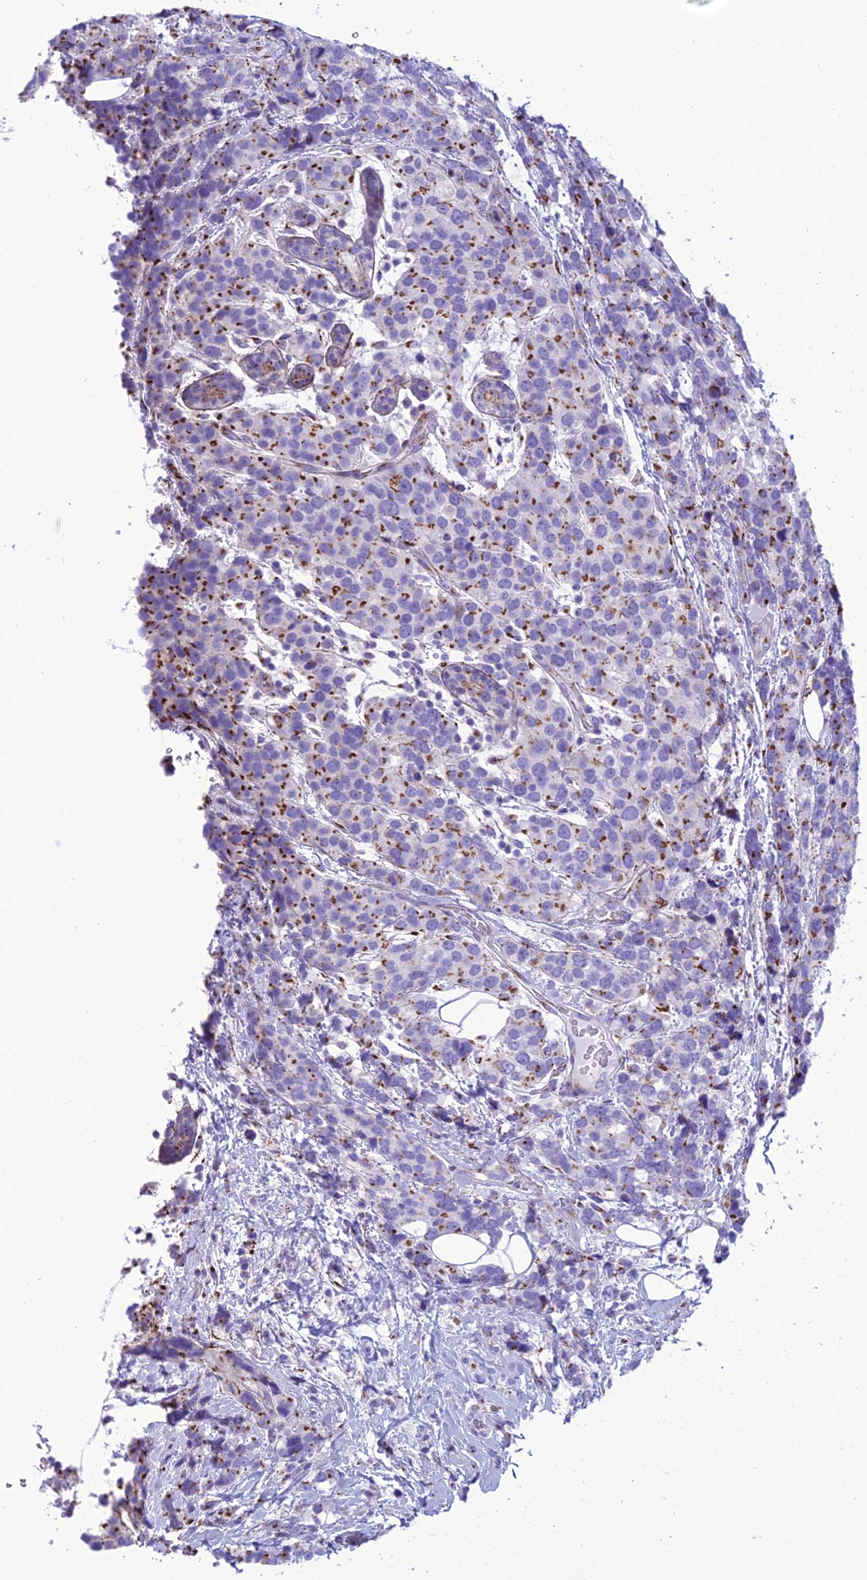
{"staining": {"intensity": "moderate", "quantity": ">75%", "location": "cytoplasmic/membranous"}, "tissue": "breast cancer", "cell_type": "Tumor cells", "image_type": "cancer", "snomed": [{"axis": "morphology", "description": "Lobular carcinoma"}, {"axis": "topography", "description": "Breast"}], "caption": "An image of human lobular carcinoma (breast) stained for a protein exhibits moderate cytoplasmic/membranous brown staining in tumor cells. (DAB (3,3'-diaminobenzidine) IHC with brightfield microscopy, high magnification).", "gene": "GOLM2", "patient": {"sex": "female", "age": 59}}